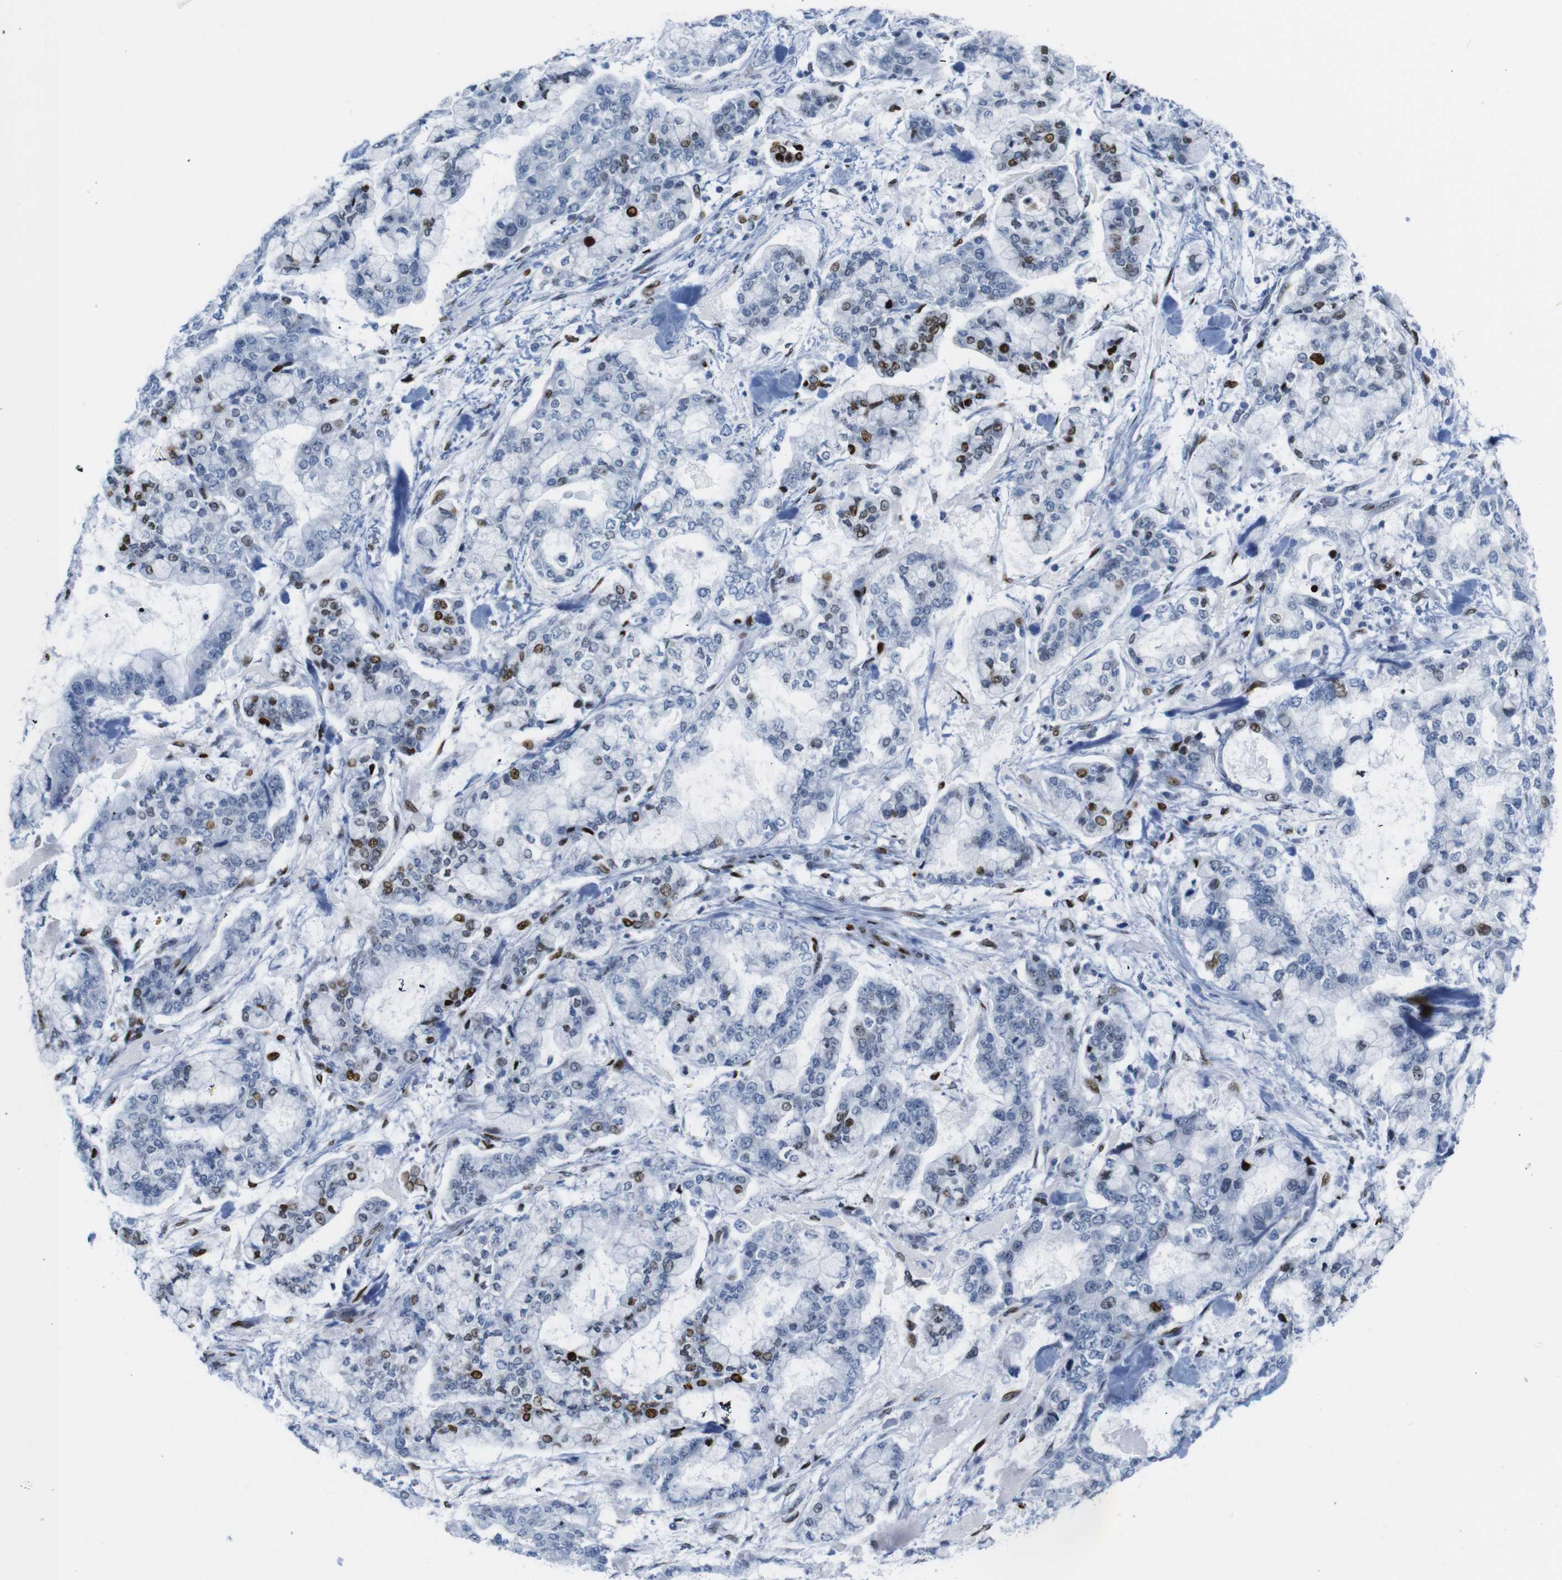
{"staining": {"intensity": "strong", "quantity": "25%-75%", "location": "nuclear"}, "tissue": "stomach cancer", "cell_type": "Tumor cells", "image_type": "cancer", "snomed": [{"axis": "morphology", "description": "Normal tissue, NOS"}, {"axis": "morphology", "description": "Adenocarcinoma, NOS"}, {"axis": "topography", "description": "Stomach, upper"}, {"axis": "topography", "description": "Stomach"}], "caption": "There is high levels of strong nuclear positivity in tumor cells of stomach cancer, as demonstrated by immunohistochemical staining (brown color).", "gene": "NPIPB15", "patient": {"sex": "male", "age": 76}}